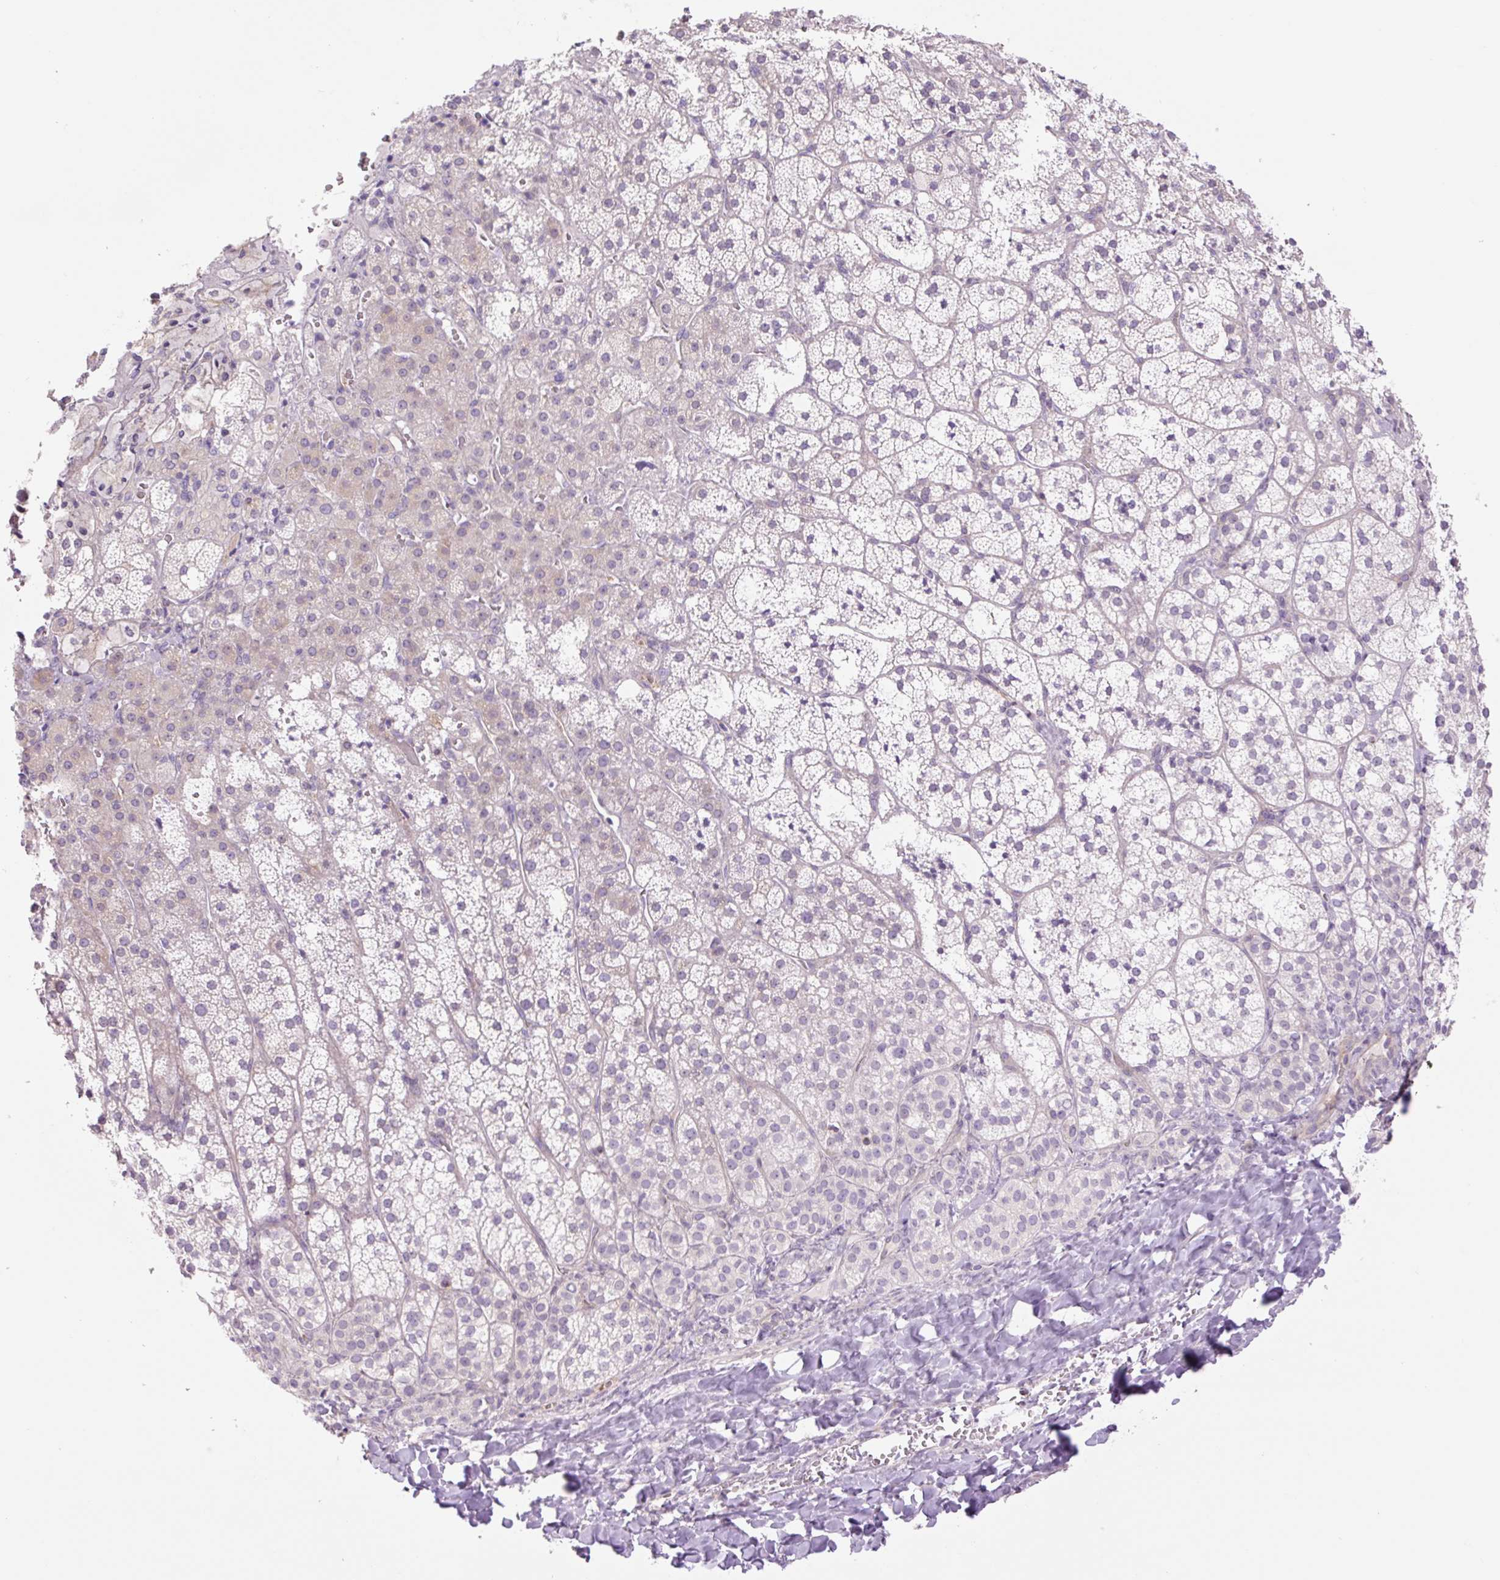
{"staining": {"intensity": "negative", "quantity": "none", "location": "none"}, "tissue": "adrenal gland", "cell_type": "Glandular cells", "image_type": "normal", "snomed": [{"axis": "morphology", "description": "Normal tissue, NOS"}, {"axis": "topography", "description": "Adrenal gland"}], "caption": "Glandular cells are negative for protein expression in unremarkable human adrenal gland. Nuclei are stained in blue.", "gene": "GRID2", "patient": {"sex": "male", "age": 53}}